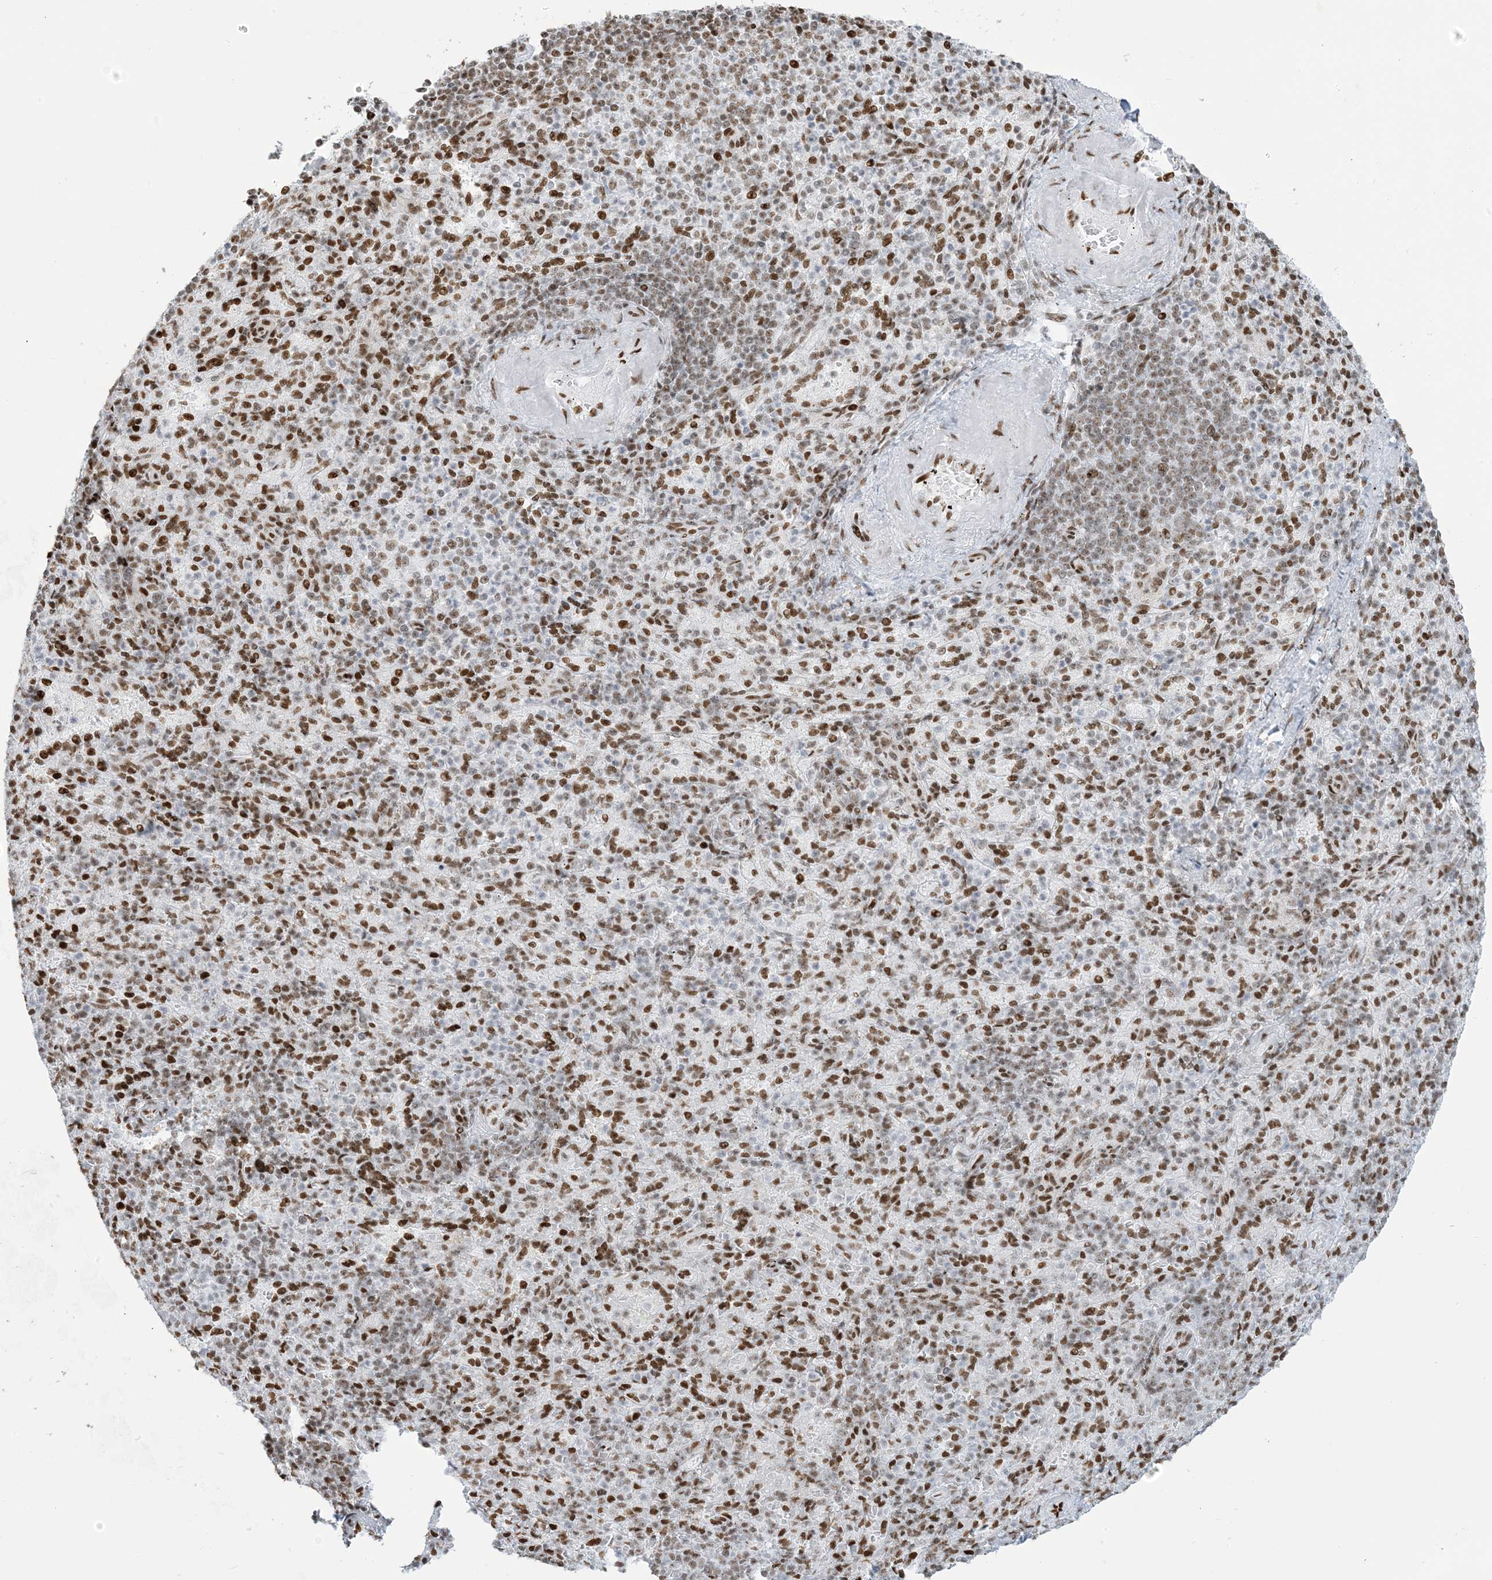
{"staining": {"intensity": "moderate", "quantity": "25%-75%", "location": "nuclear"}, "tissue": "spleen", "cell_type": "Cells in red pulp", "image_type": "normal", "snomed": [{"axis": "morphology", "description": "Normal tissue, NOS"}, {"axis": "topography", "description": "Spleen"}], "caption": "Moderate nuclear protein positivity is present in approximately 25%-75% of cells in red pulp in spleen.", "gene": "STAG1", "patient": {"sex": "female", "age": 74}}